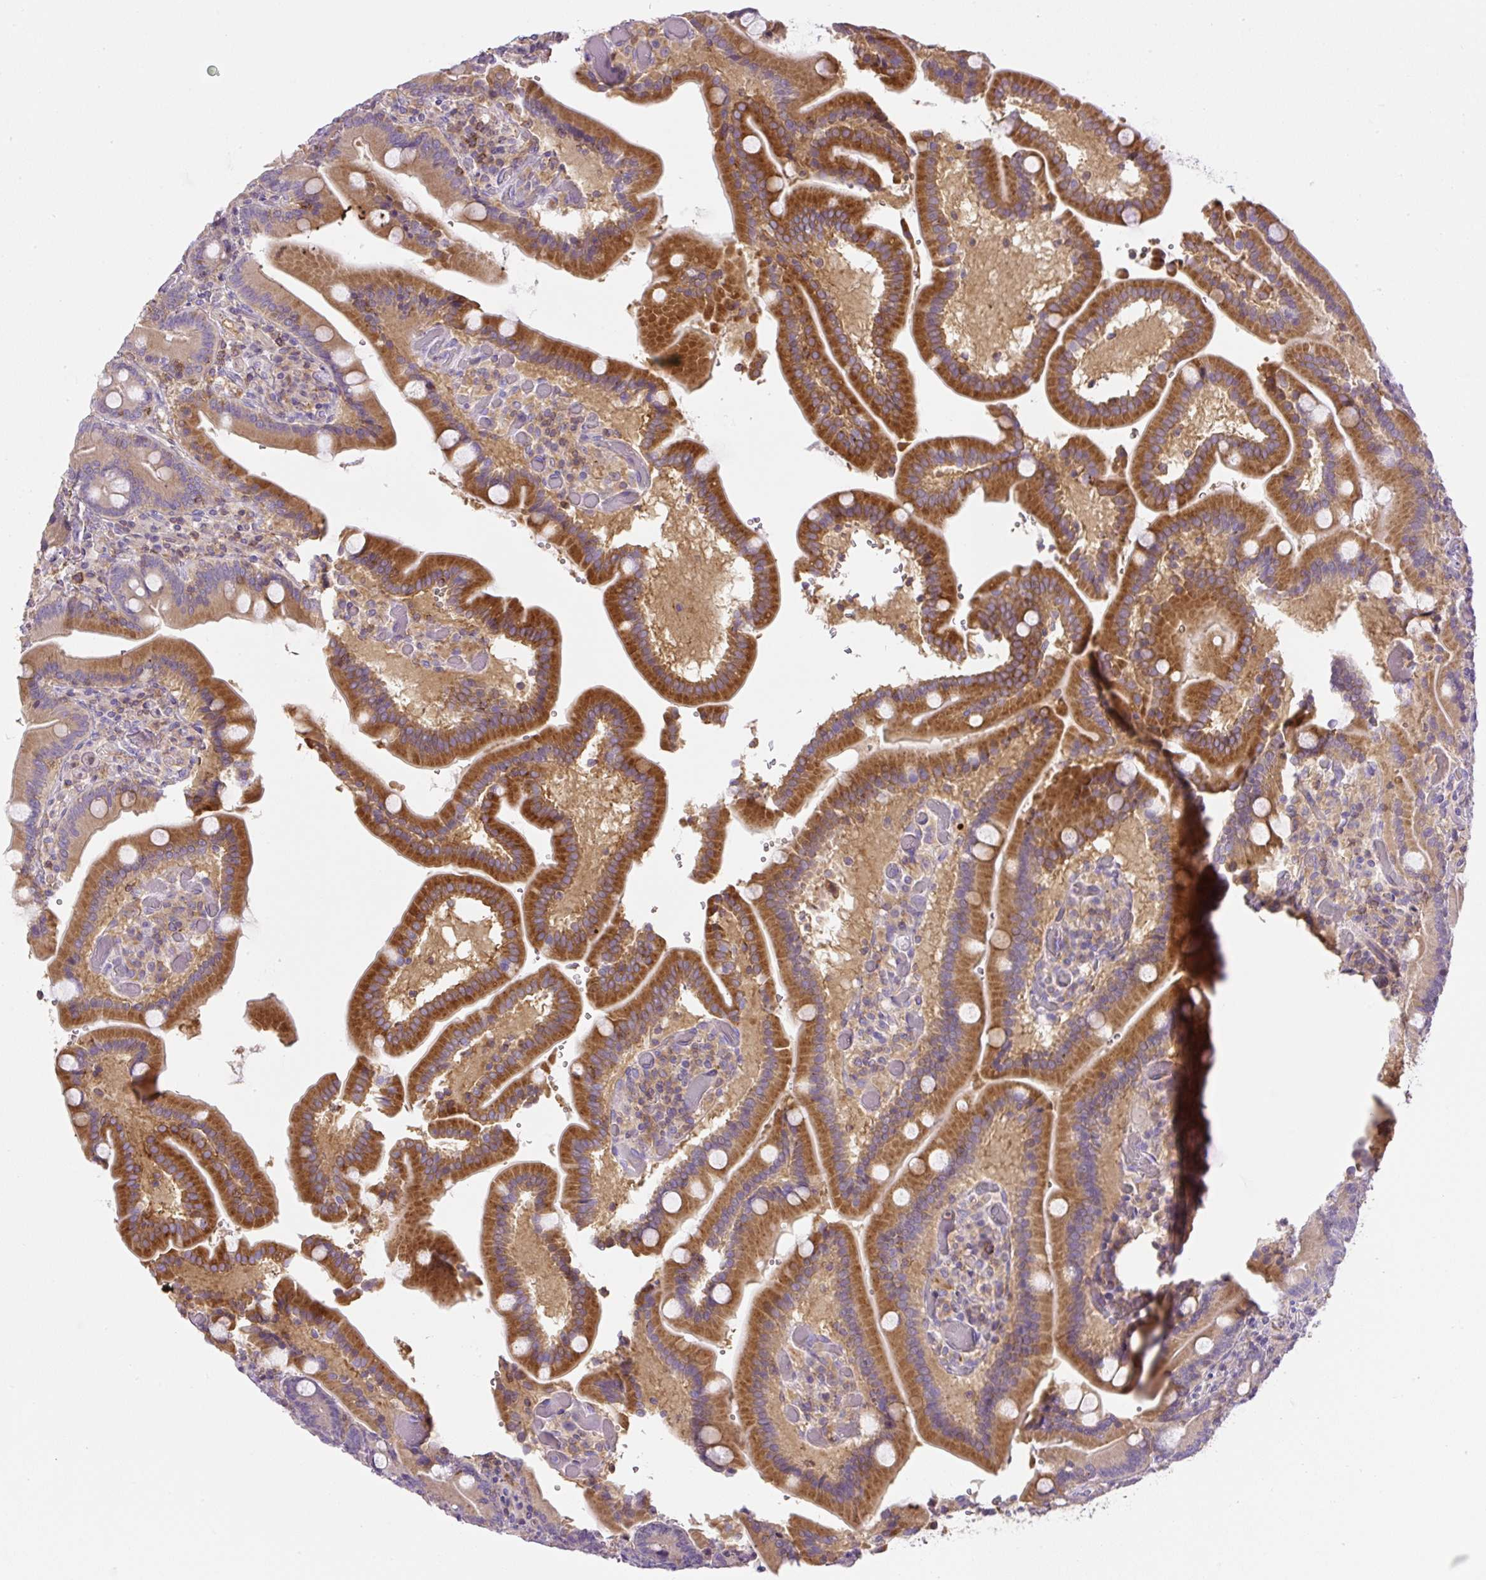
{"staining": {"intensity": "strong", "quantity": "25%-75%", "location": "cytoplasmic/membranous"}, "tissue": "duodenum", "cell_type": "Glandular cells", "image_type": "normal", "snomed": [{"axis": "morphology", "description": "Normal tissue, NOS"}, {"axis": "topography", "description": "Duodenum"}], "caption": "Immunohistochemical staining of normal duodenum exhibits strong cytoplasmic/membranous protein staining in approximately 25%-75% of glandular cells. The staining was performed using DAB, with brown indicating positive protein expression. Nuclei are stained blue with hematoxylin.", "gene": "PIP5KL1", "patient": {"sex": "female", "age": 62}}